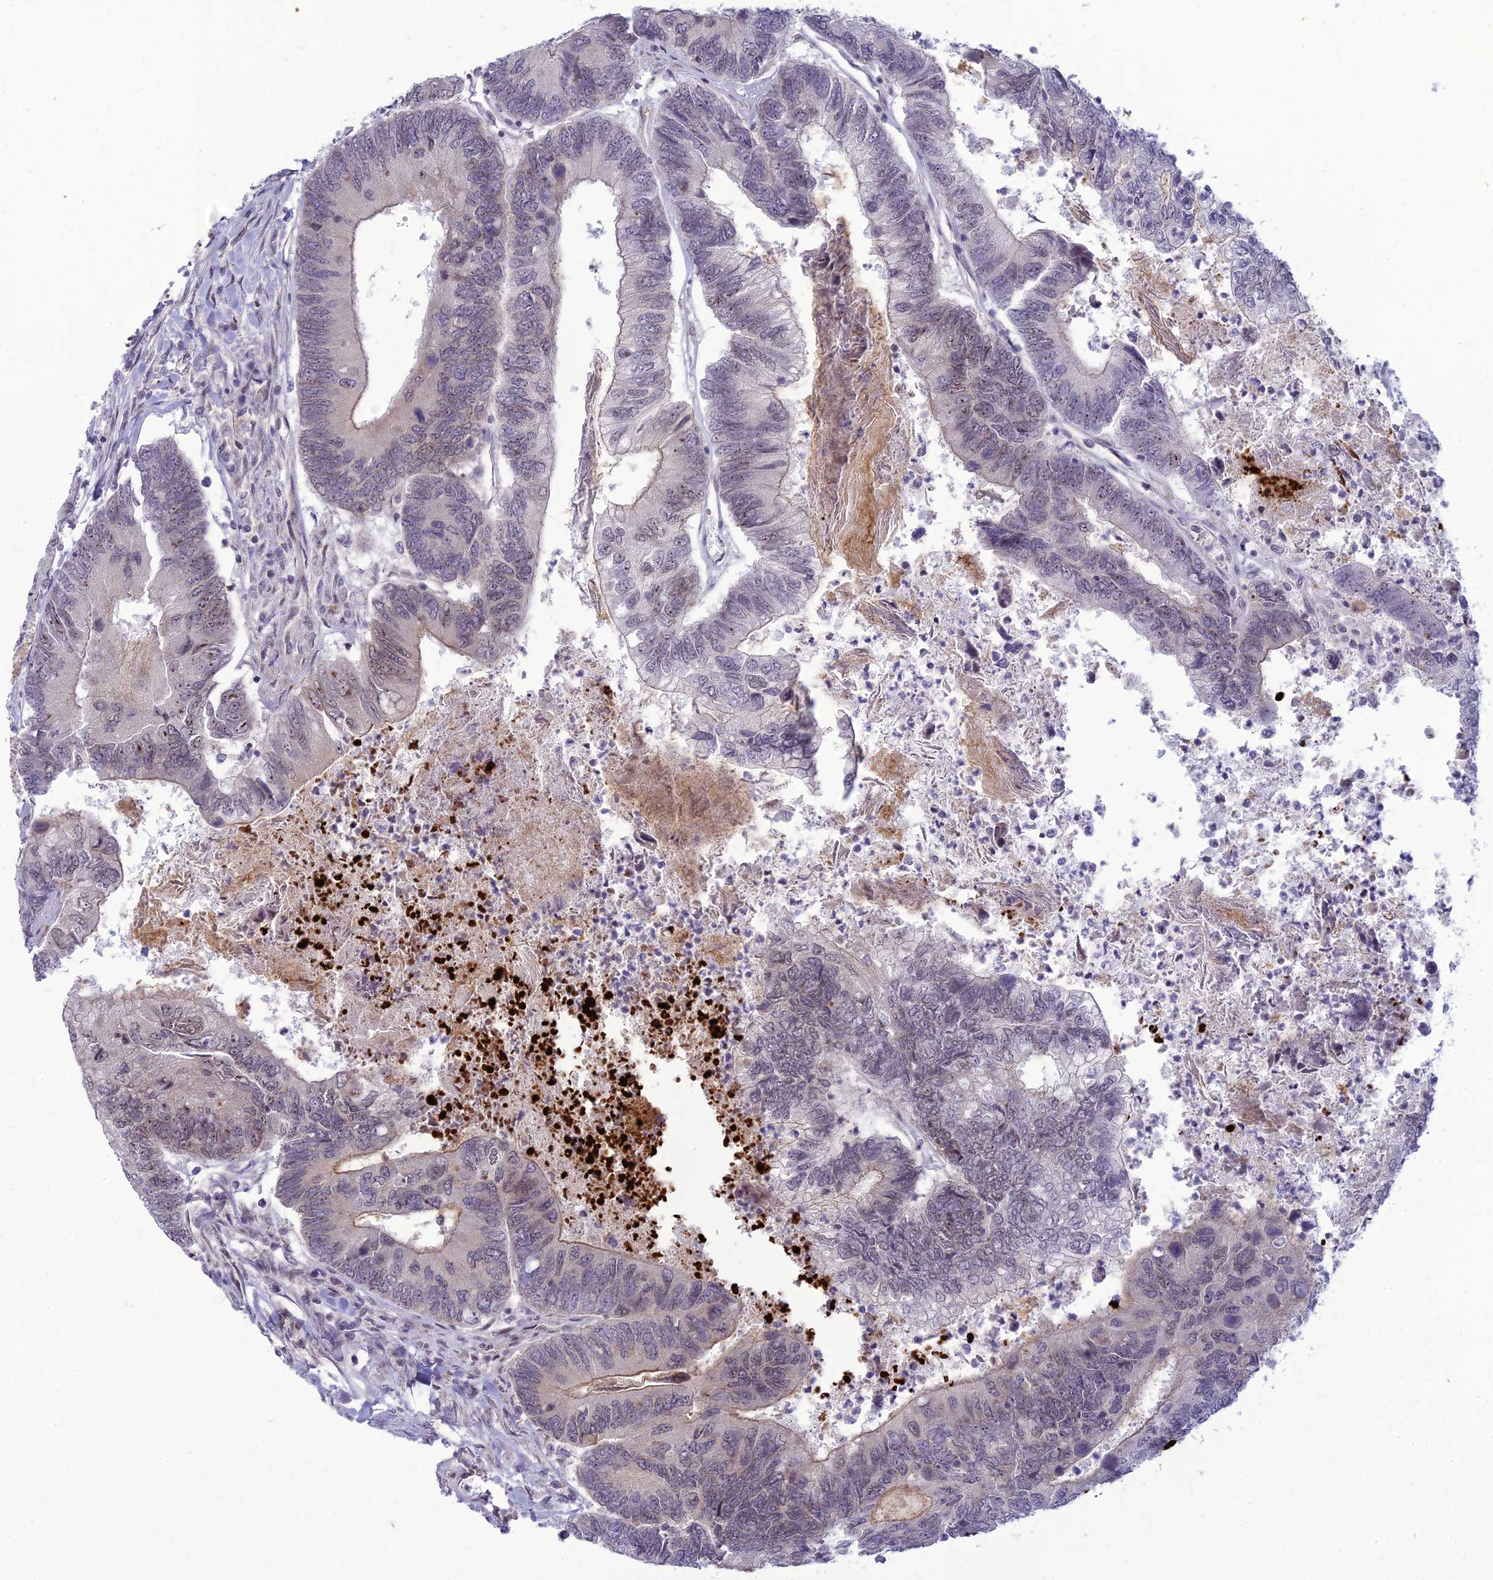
{"staining": {"intensity": "weak", "quantity": "<25%", "location": "cytoplasmic/membranous,nuclear"}, "tissue": "colorectal cancer", "cell_type": "Tumor cells", "image_type": "cancer", "snomed": [{"axis": "morphology", "description": "Adenocarcinoma, NOS"}, {"axis": "topography", "description": "Colon"}], "caption": "Tumor cells are negative for brown protein staining in colorectal adenocarcinoma.", "gene": "DTX2", "patient": {"sex": "female", "age": 67}}